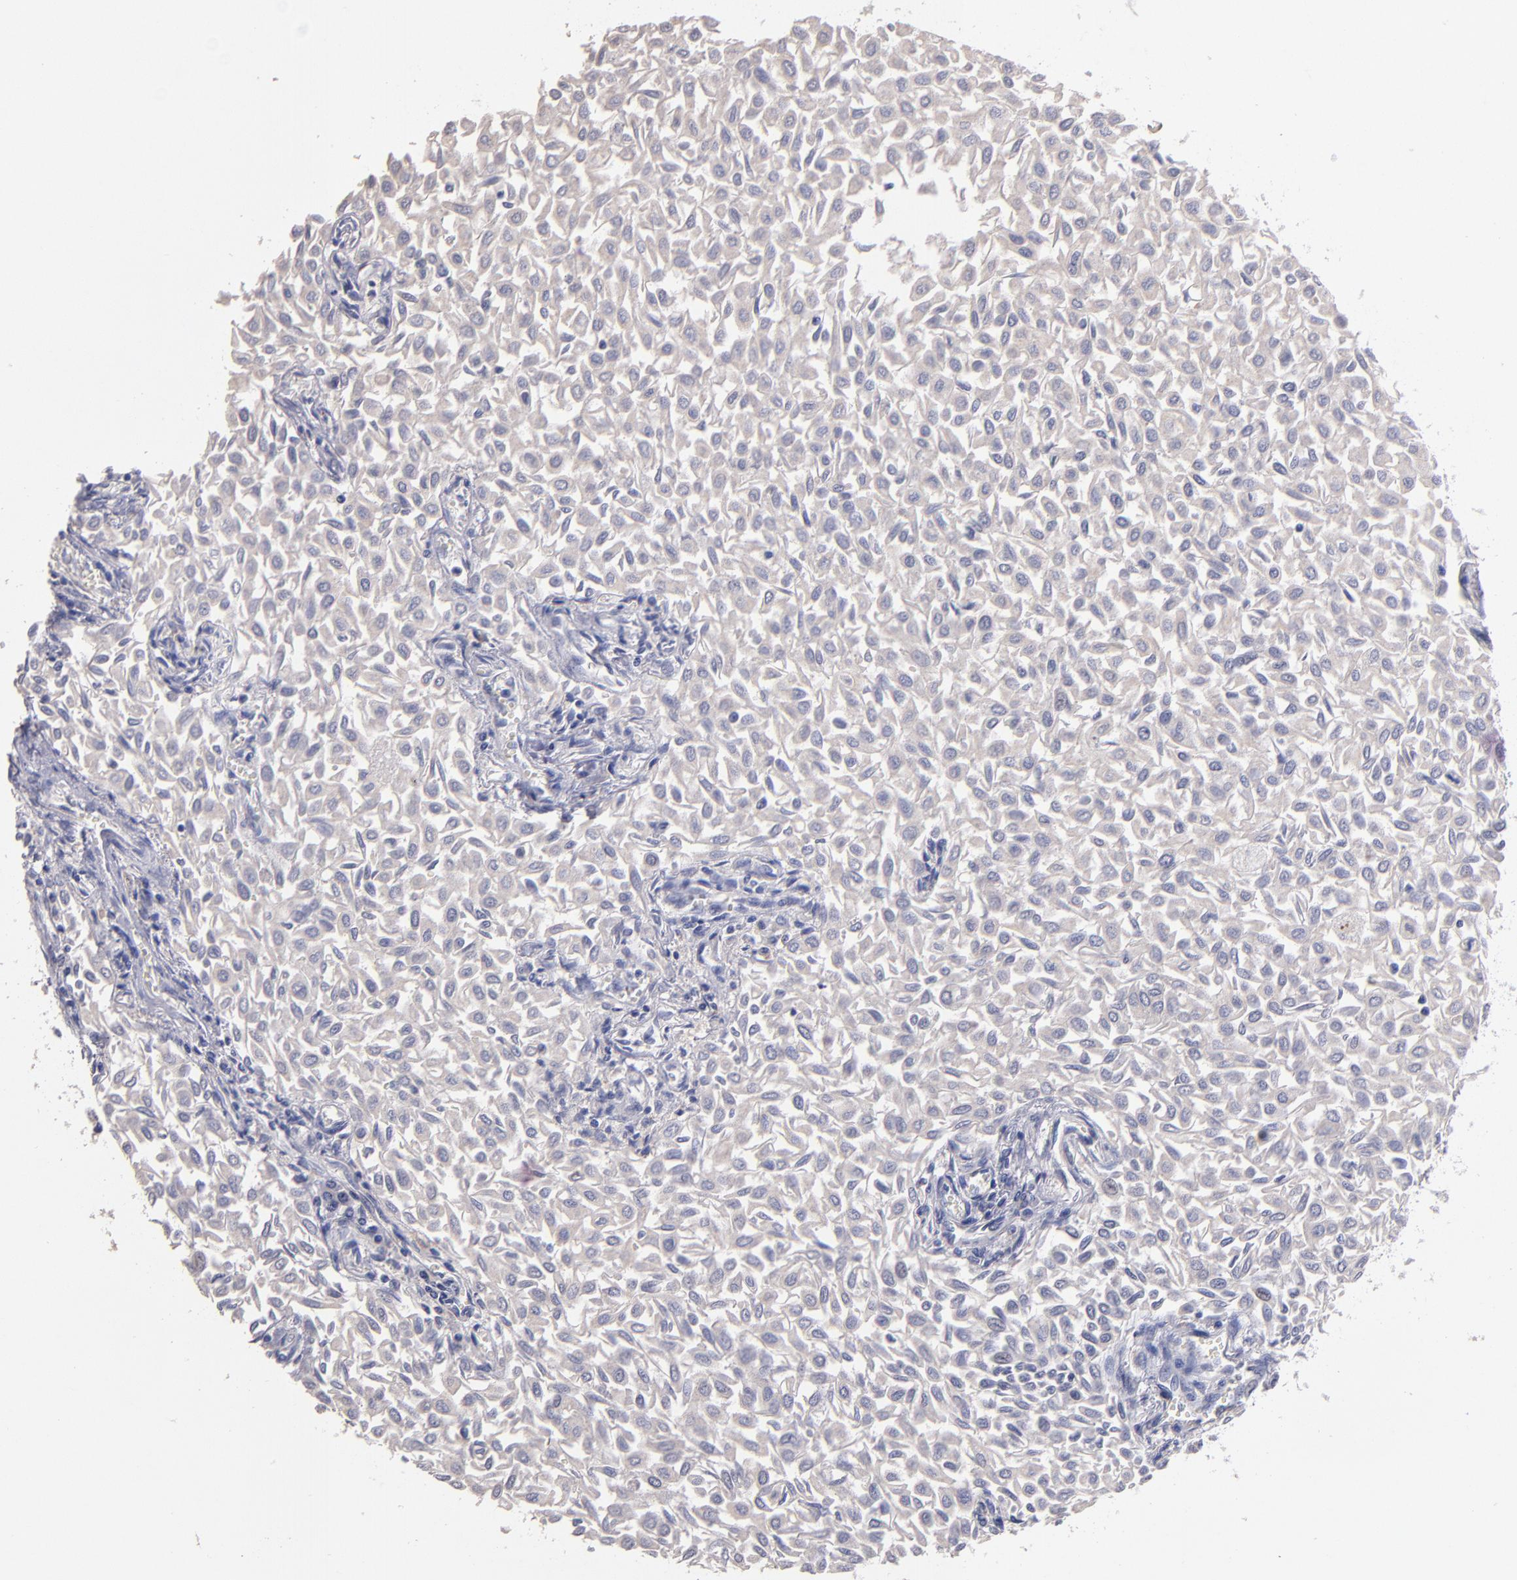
{"staining": {"intensity": "negative", "quantity": "none", "location": "none"}, "tissue": "urothelial cancer", "cell_type": "Tumor cells", "image_type": "cancer", "snomed": [{"axis": "morphology", "description": "Urothelial carcinoma, Low grade"}, {"axis": "topography", "description": "Urinary bladder"}], "caption": "Immunohistochemistry (IHC) of human urothelial cancer displays no expression in tumor cells.", "gene": "MAGEE1", "patient": {"sex": "male", "age": 64}}